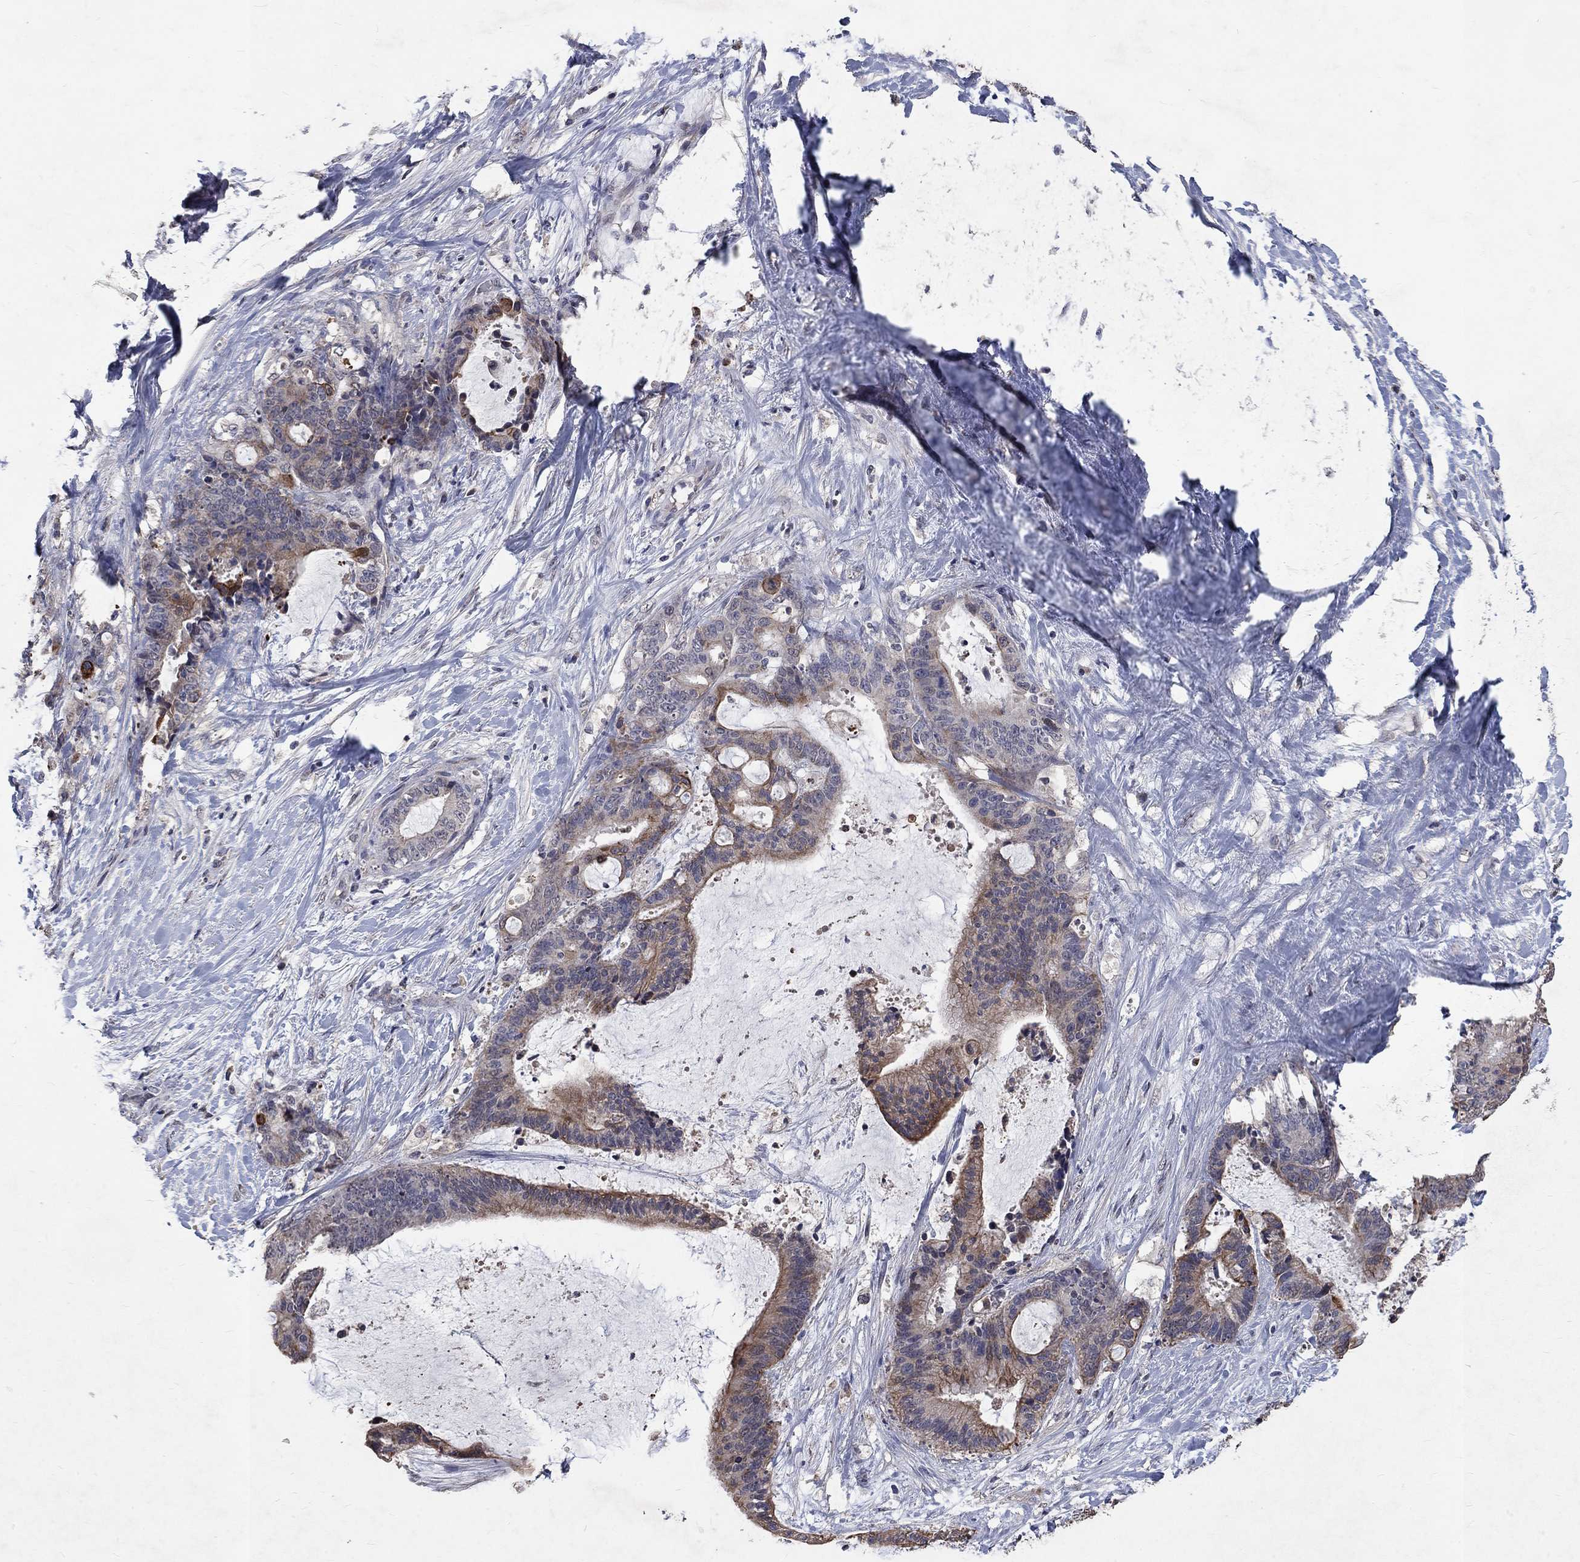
{"staining": {"intensity": "moderate", "quantity": "<25%", "location": "cytoplasmic/membranous"}, "tissue": "liver cancer", "cell_type": "Tumor cells", "image_type": "cancer", "snomed": [{"axis": "morphology", "description": "Cholangiocarcinoma"}, {"axis": "topography", "description": "Liver"}], "caption": "Liver cholangiocarcinoma stained for a protein (brown) reveals moderate cytoplasmic/membranous positive positivity in about <25% of tumor cells.", "gene": "CHST5", "patient": {"sex": "female", "age": 73}}